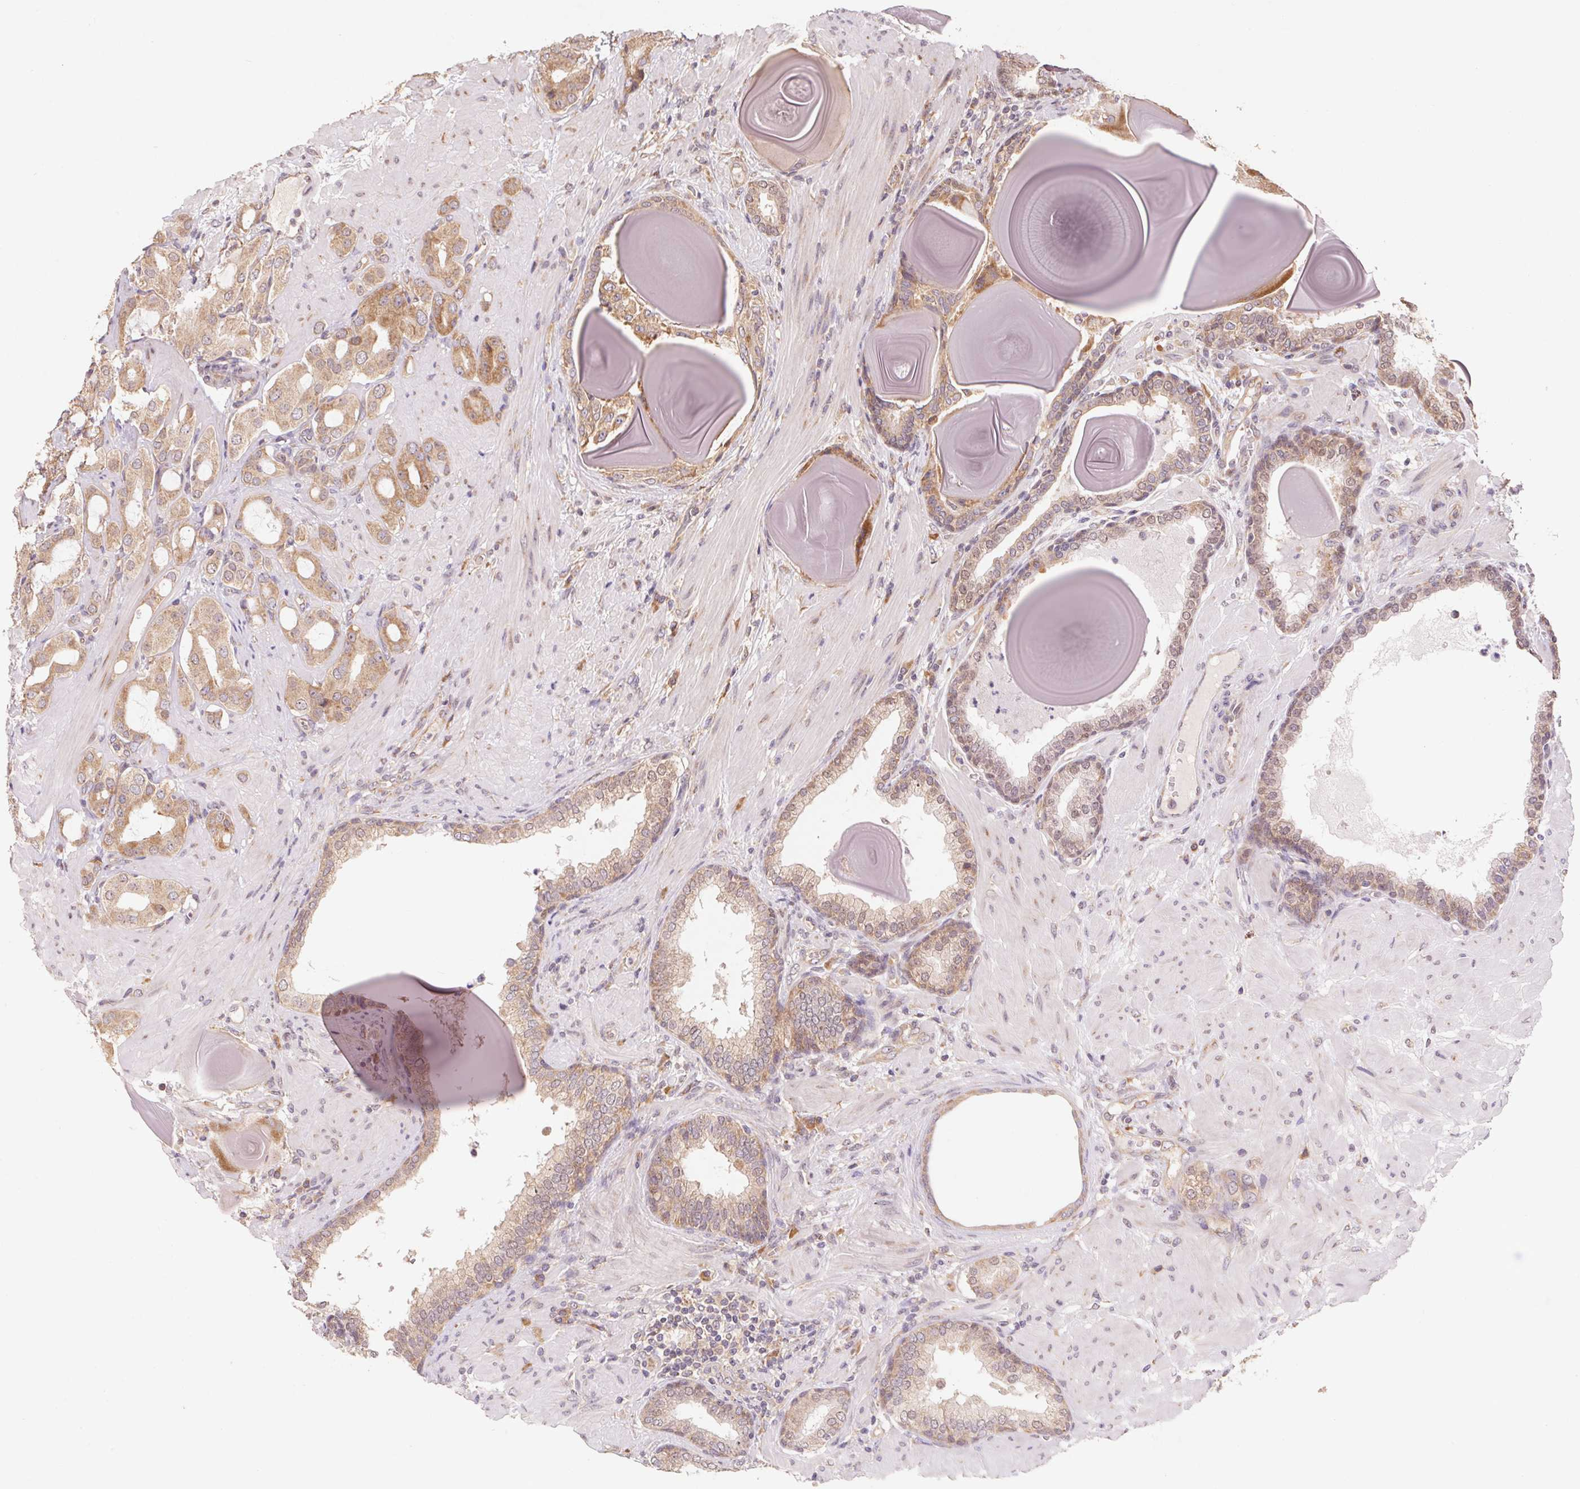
{"staining": {"intensity": "moderate", "quantity": ">75%", "location": "cytoplasmic/membranous"}, "tissue": "prostate cancer", "cell_type": "Tumor cells", "image_type": "cancer", "snomed": [{"axis": "morphology", "description": "Adenocarcinoma, Low grade"}, {"axis": "topography", "description": "Prostate"}], "caption": "An image of prostate cancer stained for a protein shows moderate cytoplasmic/membranous brown staining in tumor cells. (brown staining indicates protein expression, while blue staining denotes nuclei).", "gene": "RPL27A", "patient": {"sex": "male", "age": 57}}